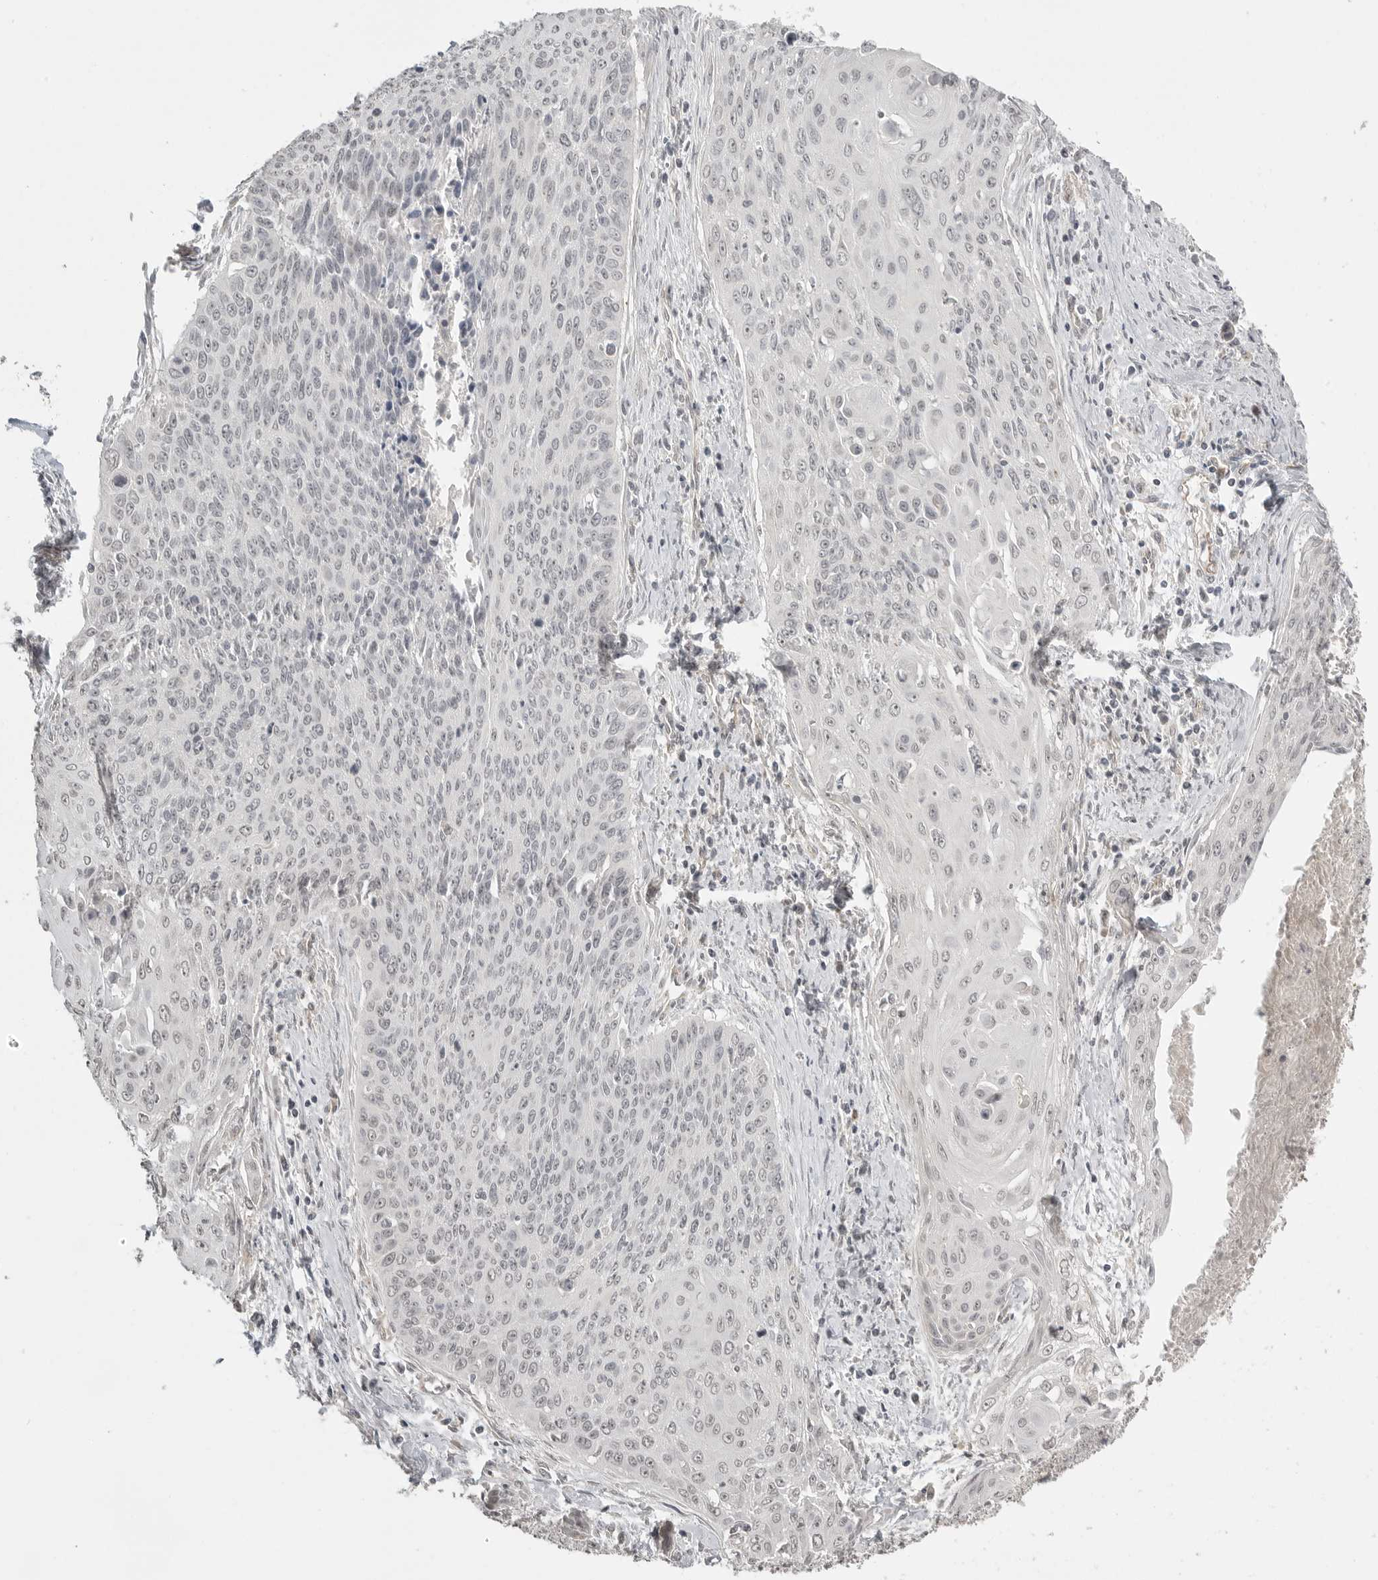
{"staining": {"intensity": "negative", "quantity": "none", "location": "none"}, "tissue": "cervical cancer", "cell_type": "Tumor cells", "image_type": "cancer", "snomed": [{"axis": "morphology", "description": "Squamous cell carcinoma, NOS"}, {"axis": "topography", "description": "Cervix"}], "caption": "This is a image of immunohistochemistry staining of cervical cancer (squamous cell carcinoma), which shows no positivity in tumor cells. Nuclei are stained in blue.", "gene": "SMG8", "patient": {"sex": "female", "age": 55}}